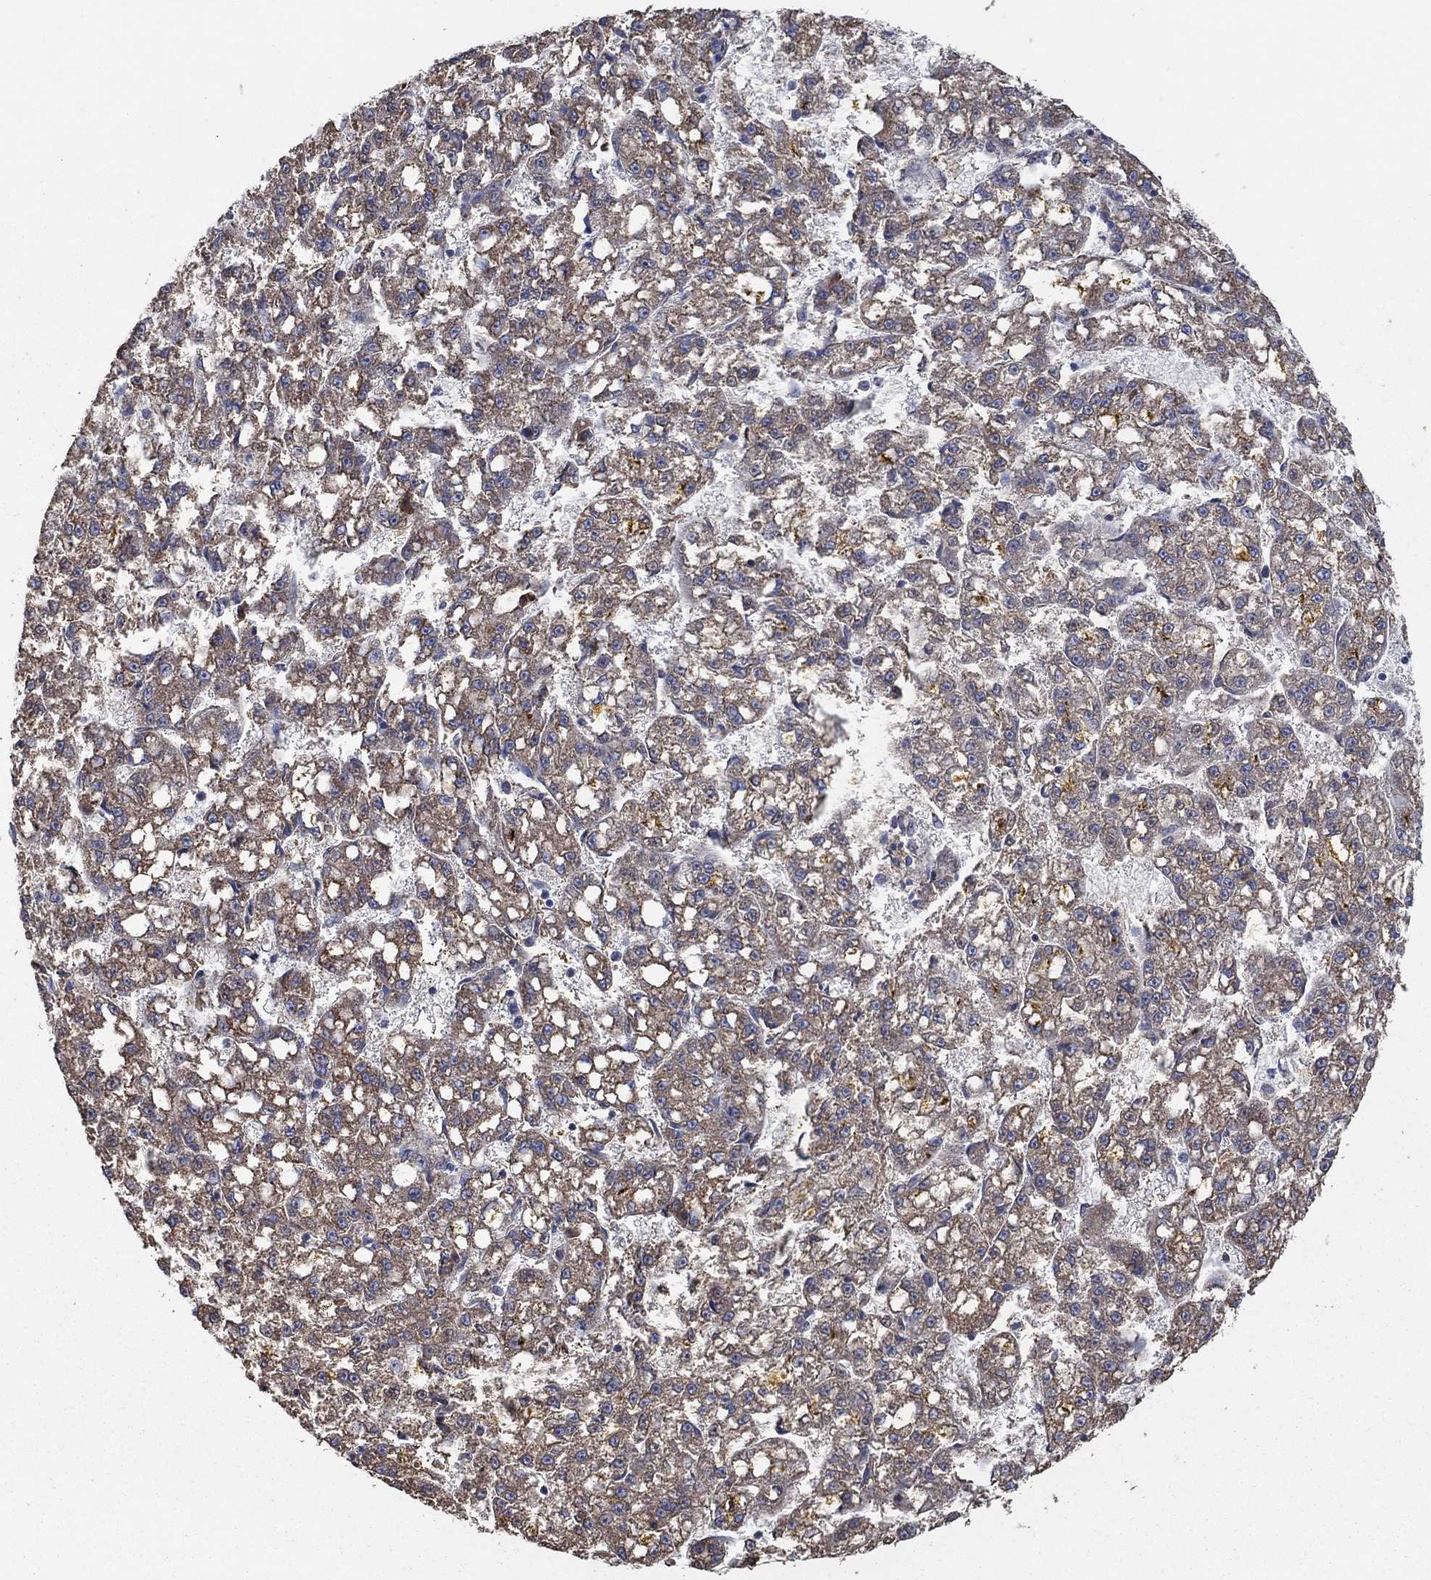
{"staining": {"intensity": "moderate", "quantity": ">75%", "location": "cytoplasmic/membranous"}, "tissue": "liver cancer", "cell_type": "Tumor cells", "image_type": "cancer", "snomed": [{"axis": "morphology", "description": "Carcinoma, Hepatocellular, NOS"}, {"axis": "topography", "description": "Liver"}], "caption": "Protein positivity by immunohistochemistry demonstrates moderate cytoplasmic/membranous positivity in approximately >75% of tumor cells in liver cancer (hepatocellular carcinoma). (IHC, brightfield microscopy, high magnification).", "gene": "HID1", "patient": {"sex": "female", "age": 65}}